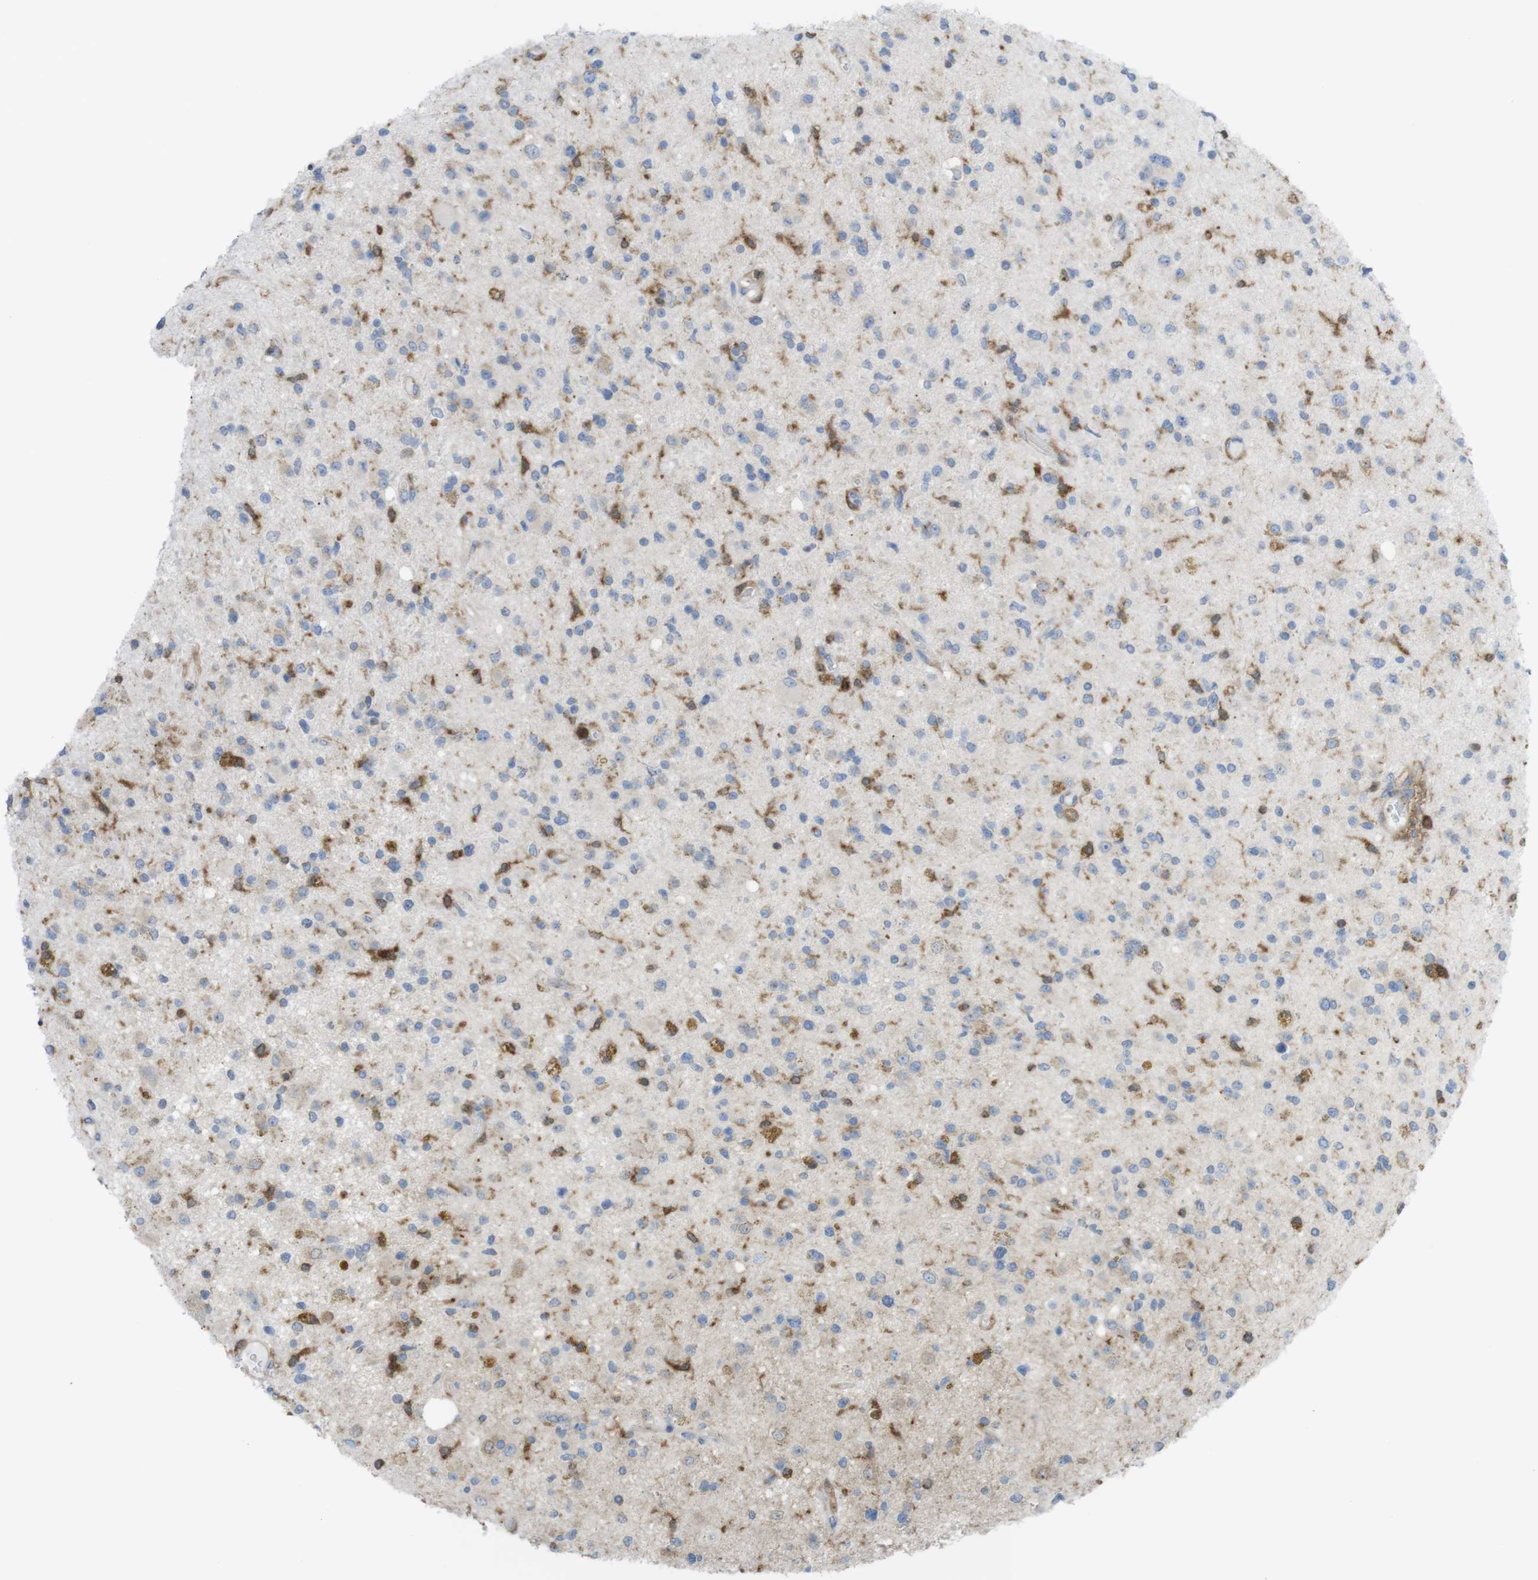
{"staining": {"intensity": "moderate", "quantity": "<25%", "location": "cytoplasmic/membranous"}, "tissue": "glioma", "cell_type": "Tumor cells", "image_type": "cancer", "snomed": [{"axis": "morphology", "description": "Glioma, malignant, High grade"}, {"axis": "topography", "description": "Brain"}], "caption": "Moderate cytoplasmic/membranous protein staining is appreciated in about <25% of tumor cells in high-grade glioma (malignant). (Brightfield microscopy of DAB IHC at high magnification).", "gene": "PRKCD", "patient": {"sex": "male", "age": 33}}